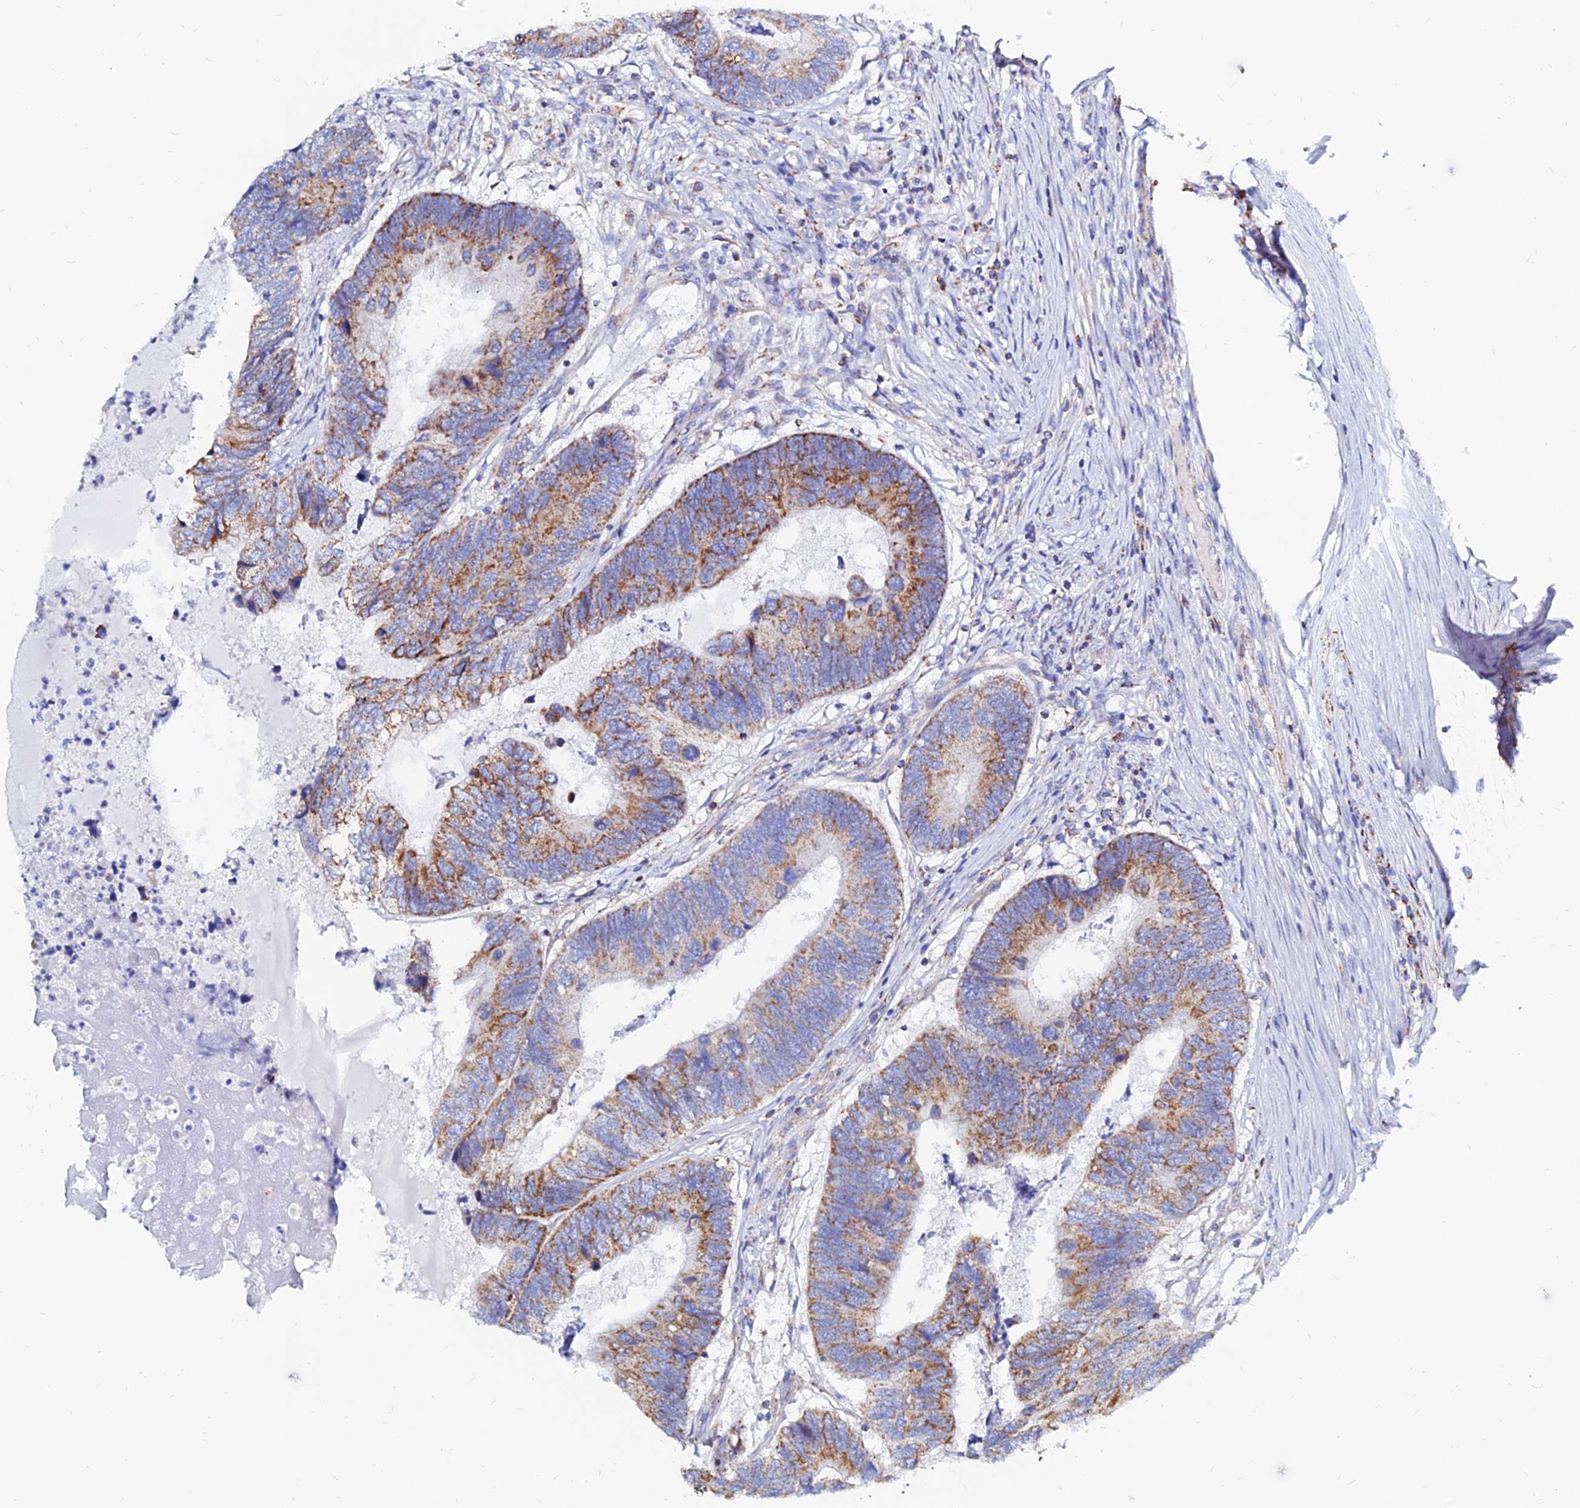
{"staining": {"intensity": "moderate", "quantity": ">75%", "location": "cytoplasmic/membranous"}, "tissue": "colorectal cancer", "cell_type": "Tumor cells", "image_type": "cancer", "snomed": [{"axis": "morphology", "description": "Adenocarcinoma, NOS"}, {"axis": "topography", "description": "Colon"}], "caption": "IHC (DAB (3,3'-diaminobenzidine)) staining of human adenocarcinoma (colorectal) reveals moderate cytoplasmic/membranous protein positivity in approximately >75% of tumor cells.", "gene": "MGST1", "patient": {"sex": "female", "age": 67}}